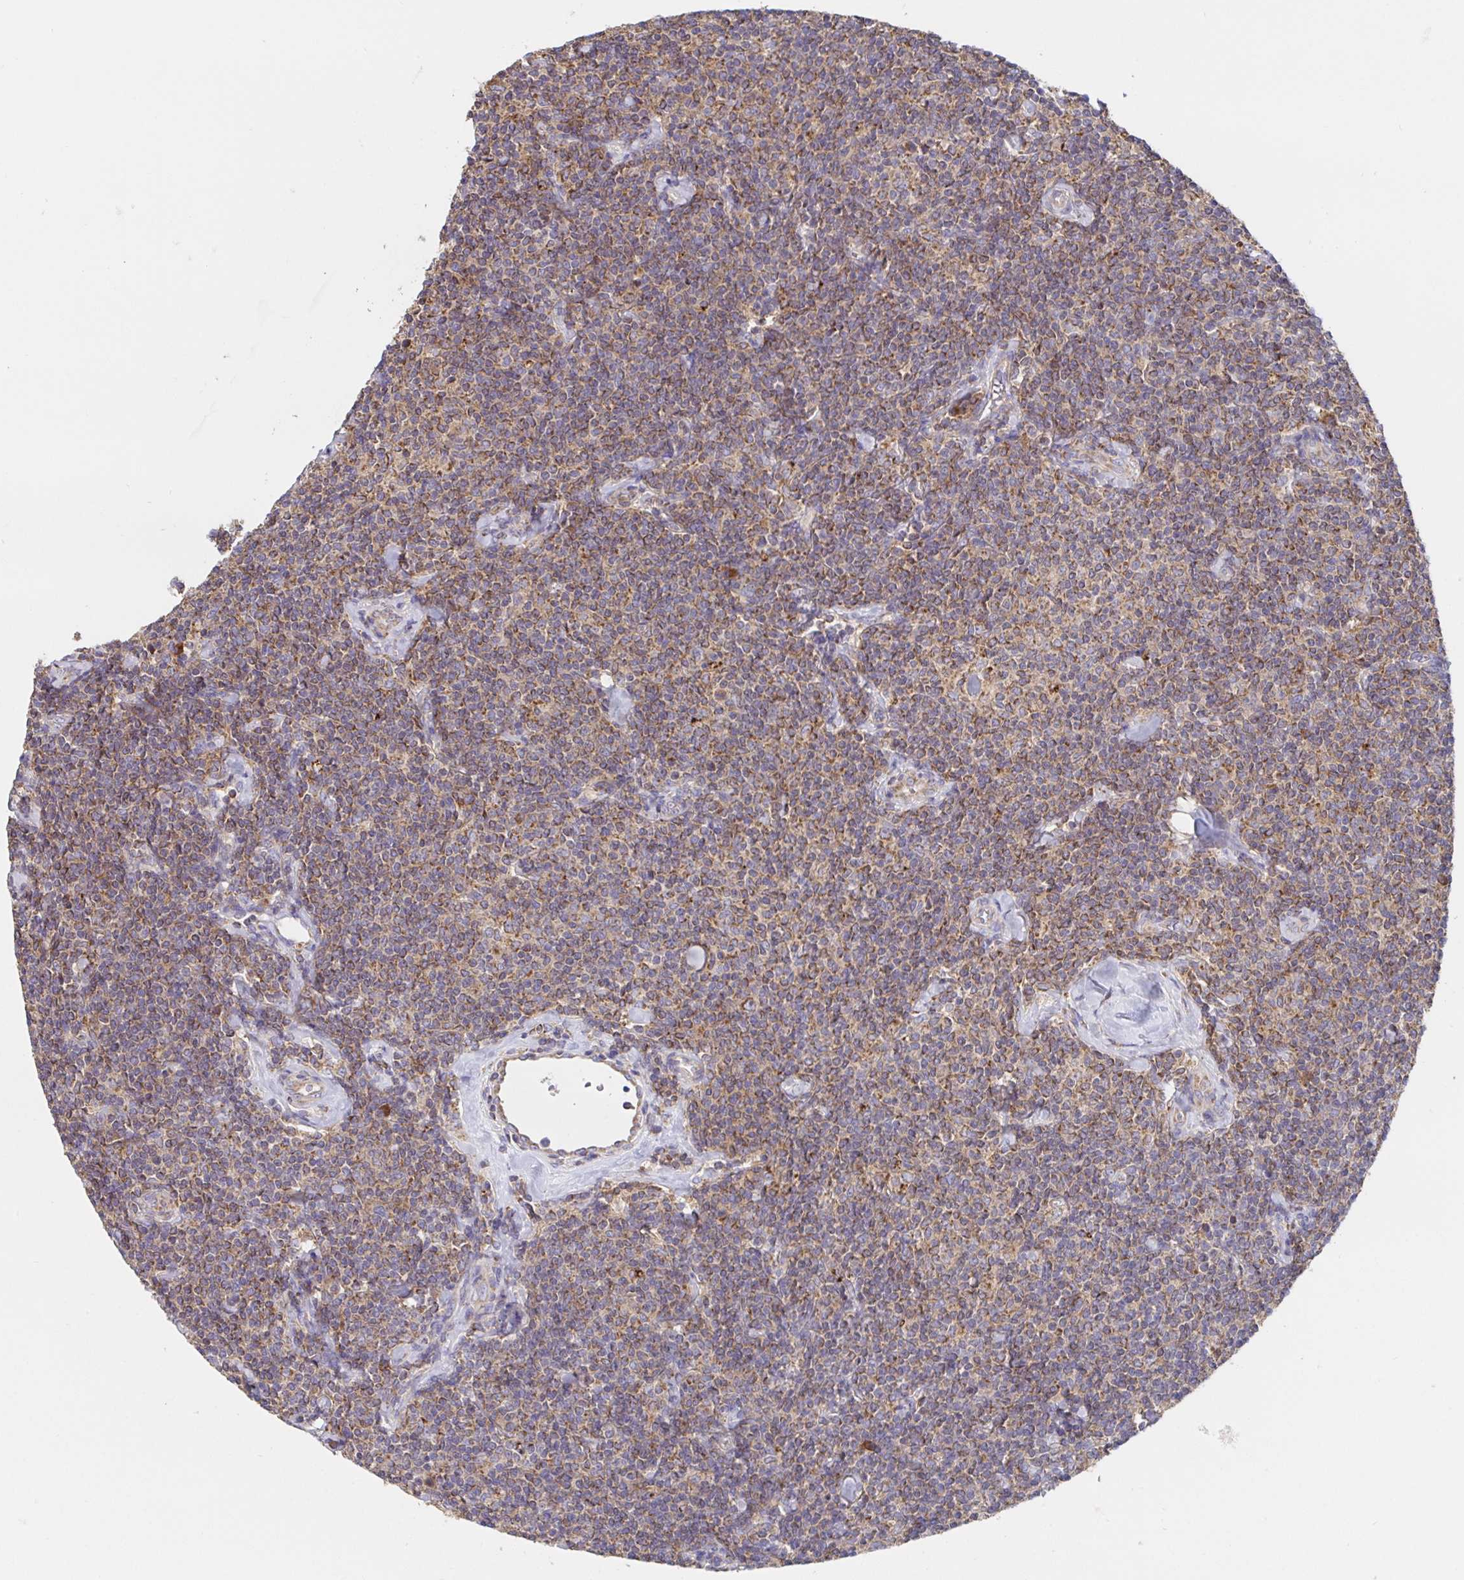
{"staining": {"intensity": "moderate", "quantity": ">75%", "location": "cytoplasmic/membranous"}, "tissue": "lymphoma", "cell_type": "Tumor cells", "image_type": "cancer", "snomed": [{"axis": "morphology", "description": "Malignant lymphoma, non-Hodgkin's type, Low grade"}, {"axis": "topography", "description": "Lymph node"}], "caption": "A medium amount of moderate cytoplasmic/membranous expression is present in about >75% of tumor cells in malignant lymphoma, non-Hodgkin's type (low-grade) tissue.", "gene": "PRDX3", "patient": {"sex": "female", "age": 56}}